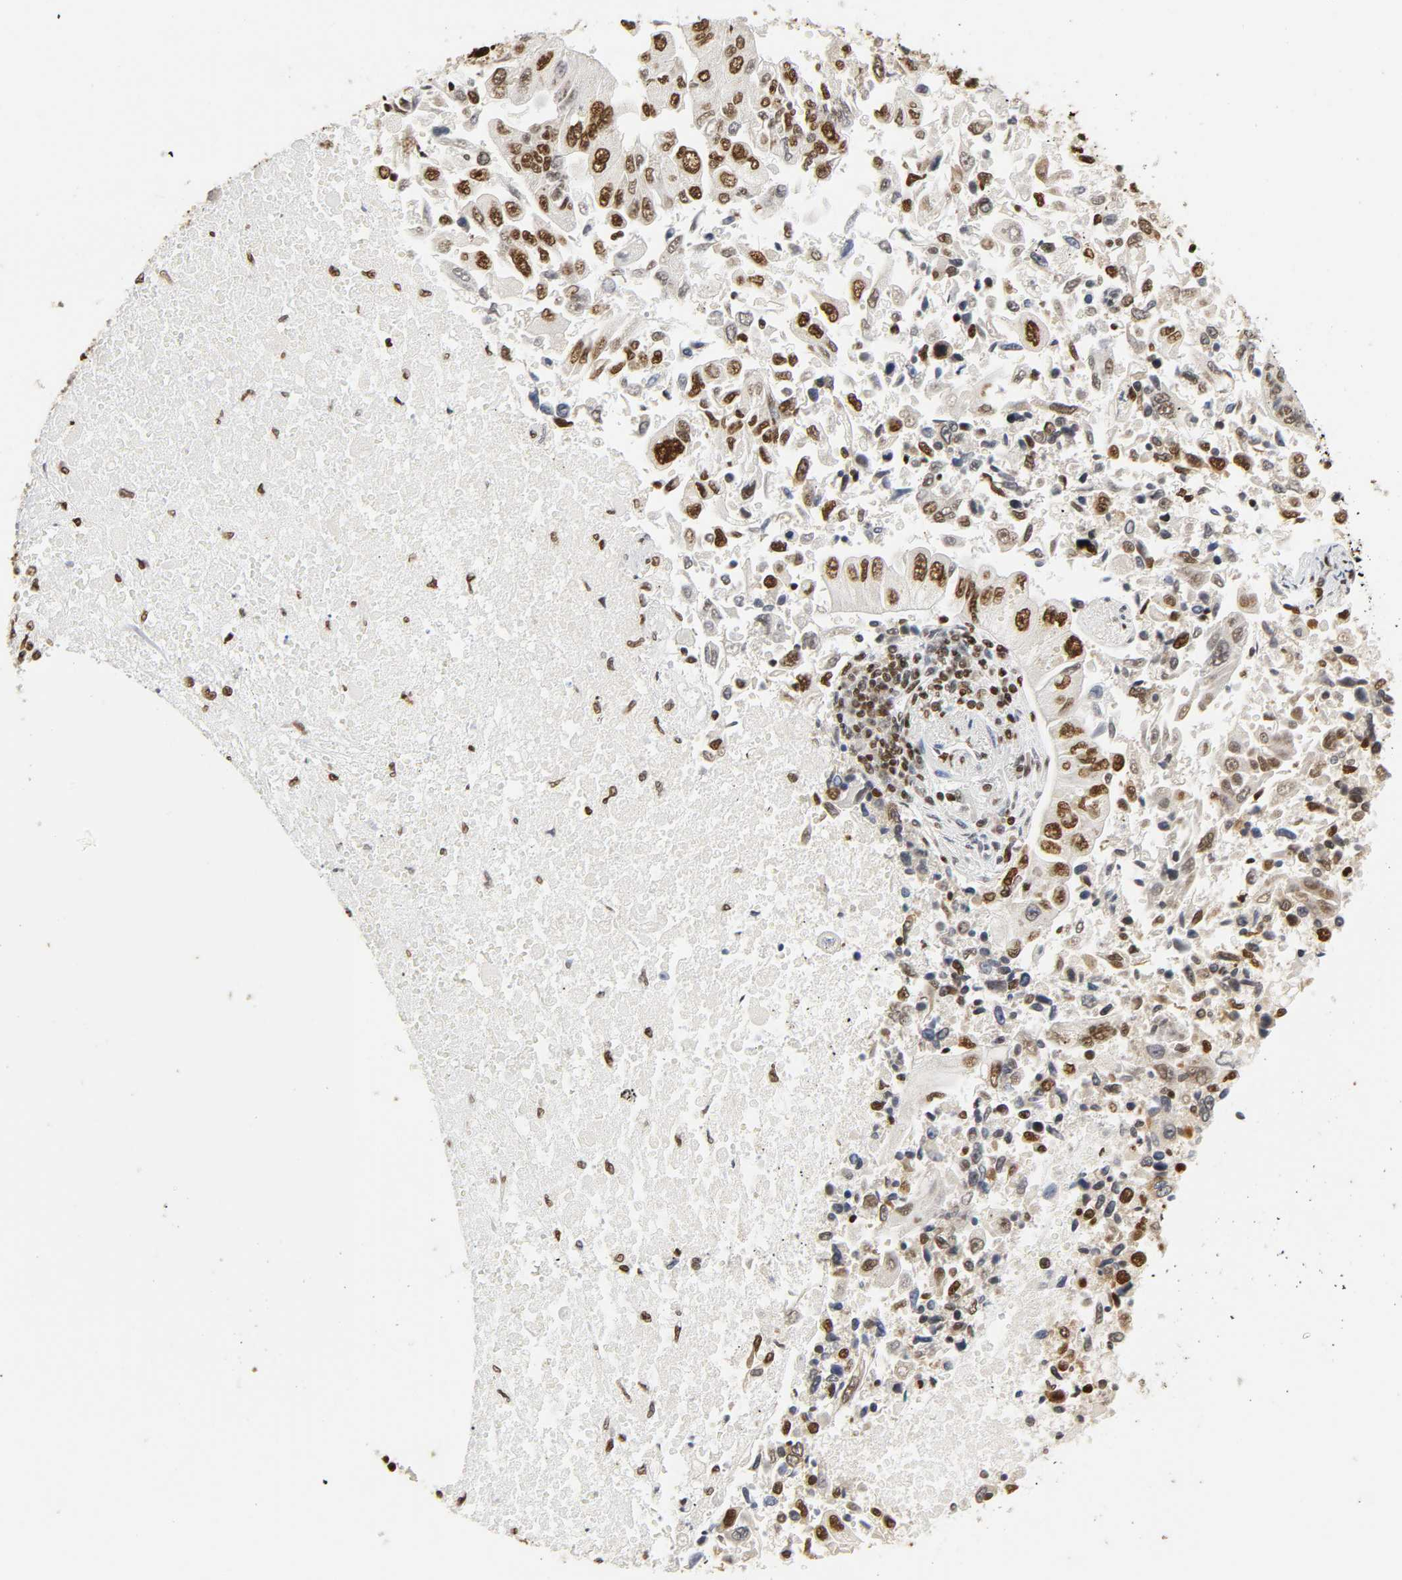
{"staining": {"intensity": "strong", "quantity": ">75%", "location": "nuclear"}, "tissue": "lung cancer", "cell_type": "Tumor cells", "image_type": "cancer", "snomed": [{"axis": "morphology", "description": "Adenocarcinoma, NOS"}, {"axis": "topography", "description": "Lung"}], "caption": "The micrograph displays immunohistochemical staining of adenocarcinoma (lung). There is strong nuclear staining is seen in approximately >75% of tumor cells.", "gene": "HNRNPC", "patient": {"sex": "male", "age": 84}}